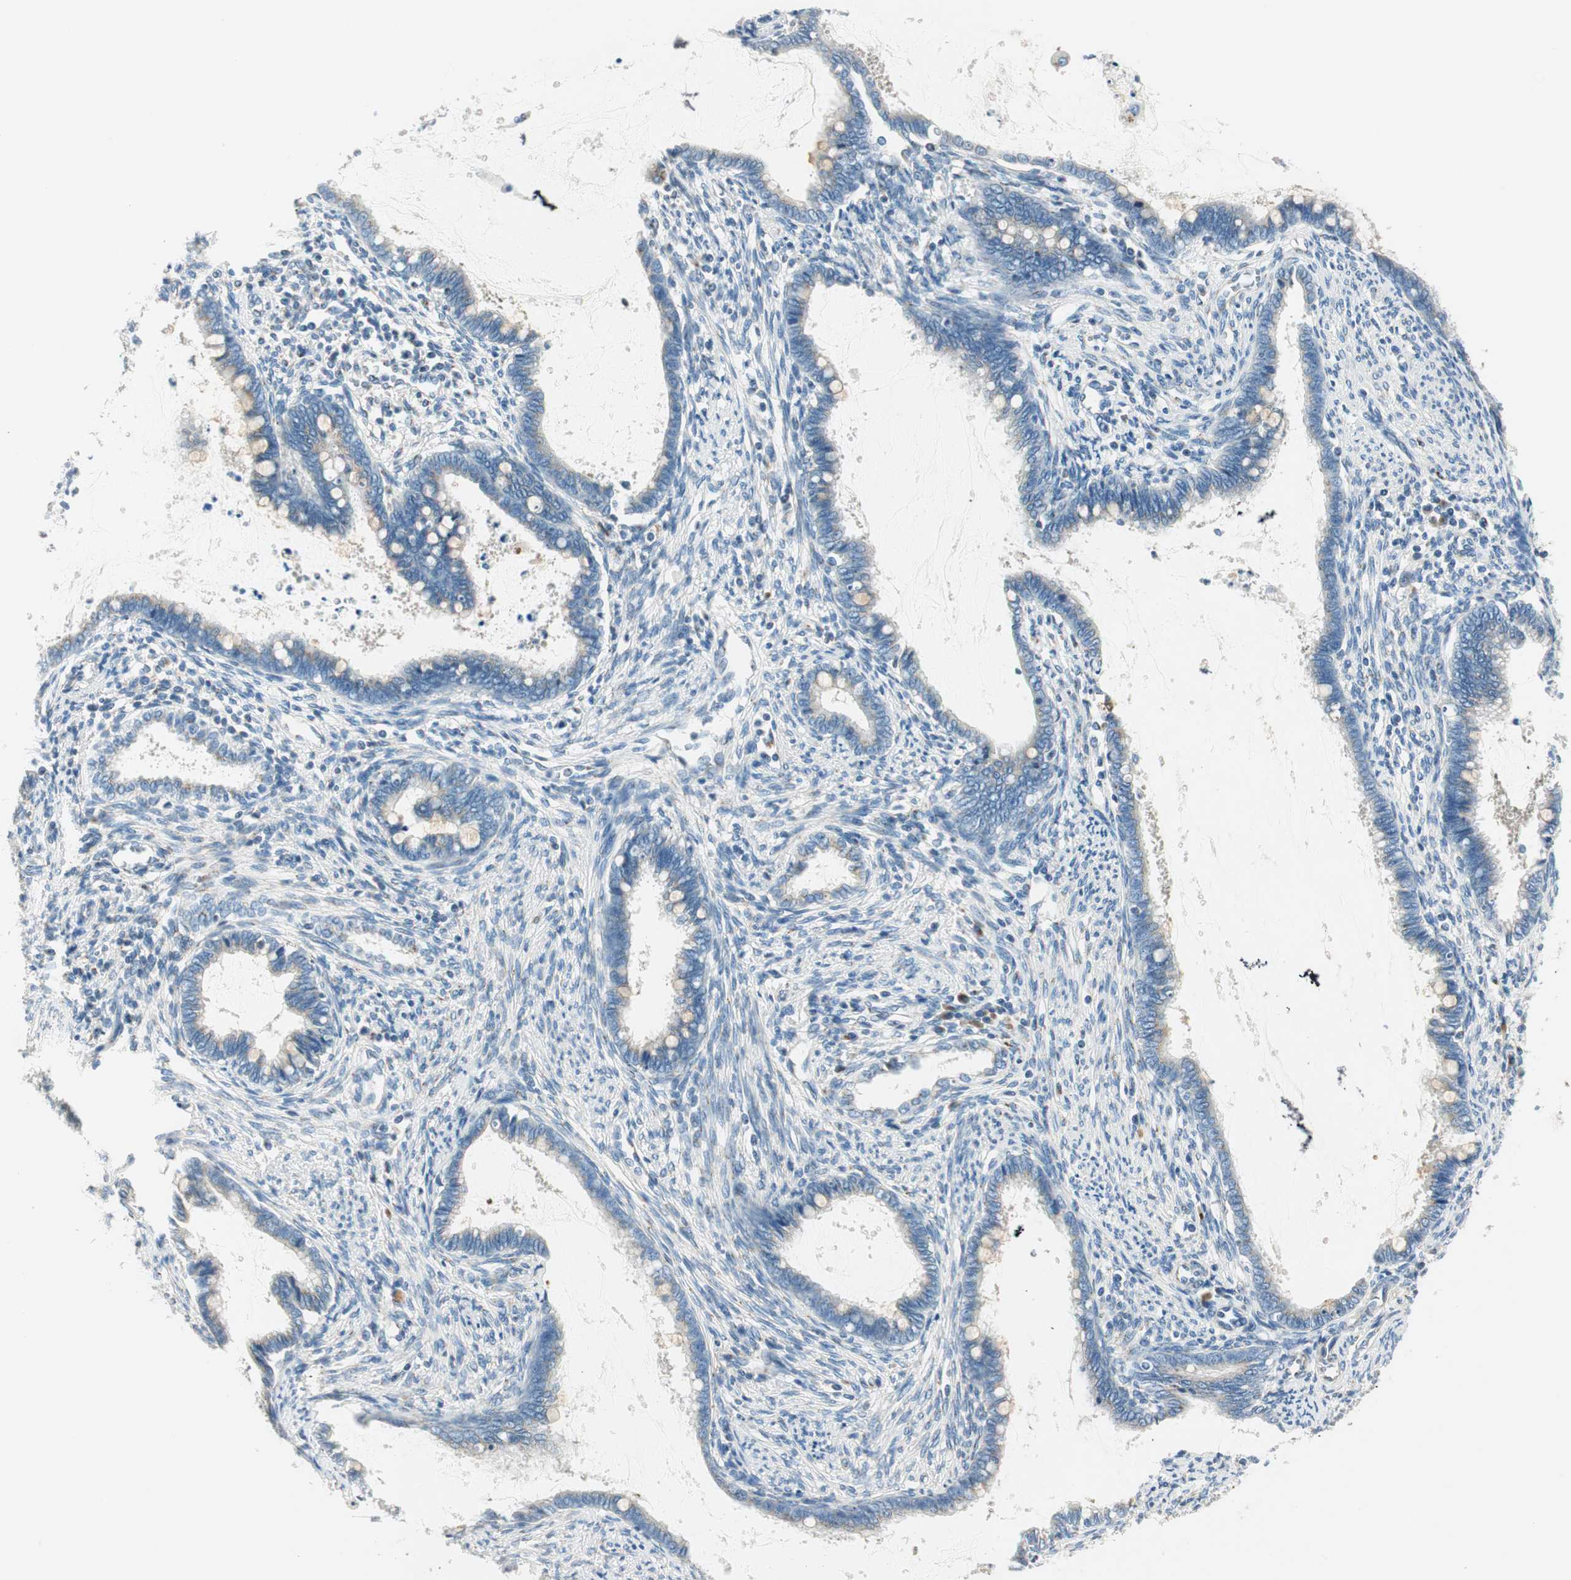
{"staining": {"intensity": "weak", "quantity": "<25%", "location": "cytoplasmic/membranous"}, "tissue": "cervical cancer", "cell_type": "Tumor cells", "image_type": "cancer", "snomed": [{"axis": "morphology", "description": "Adenocarcinoma, NOS"}, {"axis": "topography", "description": "Cervix"}], "caption": "An immunohistochemistry micrograph of cervical adenocarcinoma is shown. There is no staining in tumor cells of cervical adenocarcinoma. (IHC, brightfield microscopy, high magnification).", "gene": "TMF1", "patient": {"sex": "female", "age": 44}}